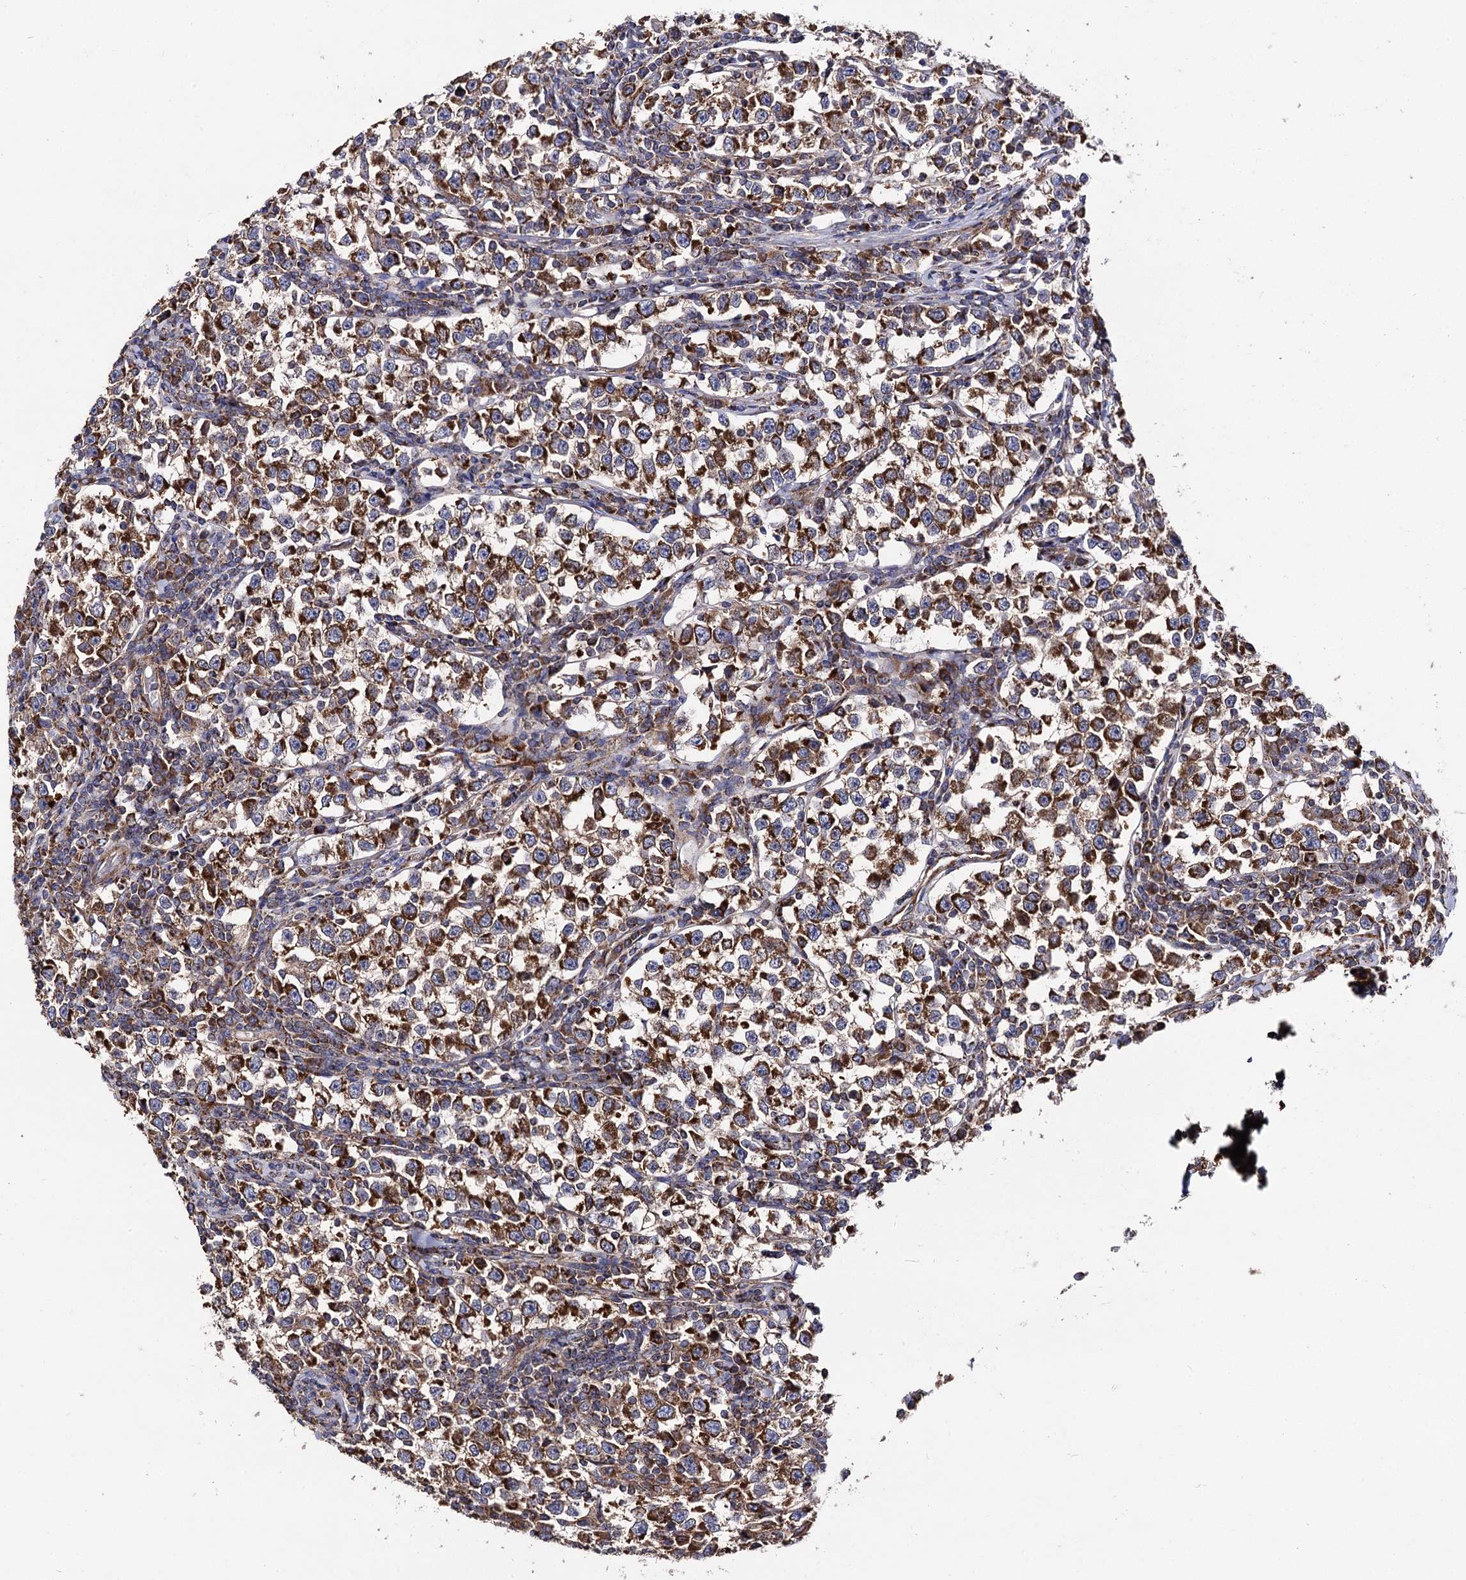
{"staining": {"intensity": "strong", "quantity": ">75%", "location": "cytoplasmic/membranous"}, "tissue": "testis cancer", "cell_type": "Tumor cells", "image_type": "cancer", "snomed": [{"axis": "morphology", "description": "Normal tissue, NOS"}, {"axis": "morphology", "description": "Seminoma, NOS"}, {"axis": "topography", "description": "Testis"}], "caption": "Immunohistochemical staining of human seminoma (testis) shows high levels of strong cytoplasmic/membranous protein expression in about >75% of tumor cells. The staining is performed using DAB brown chromogen to label protein expression. The nuclei are counter-stained blue using hematoxylin.", "gene": "IQCH", "patient": {"sex": "male", "age": 43}}